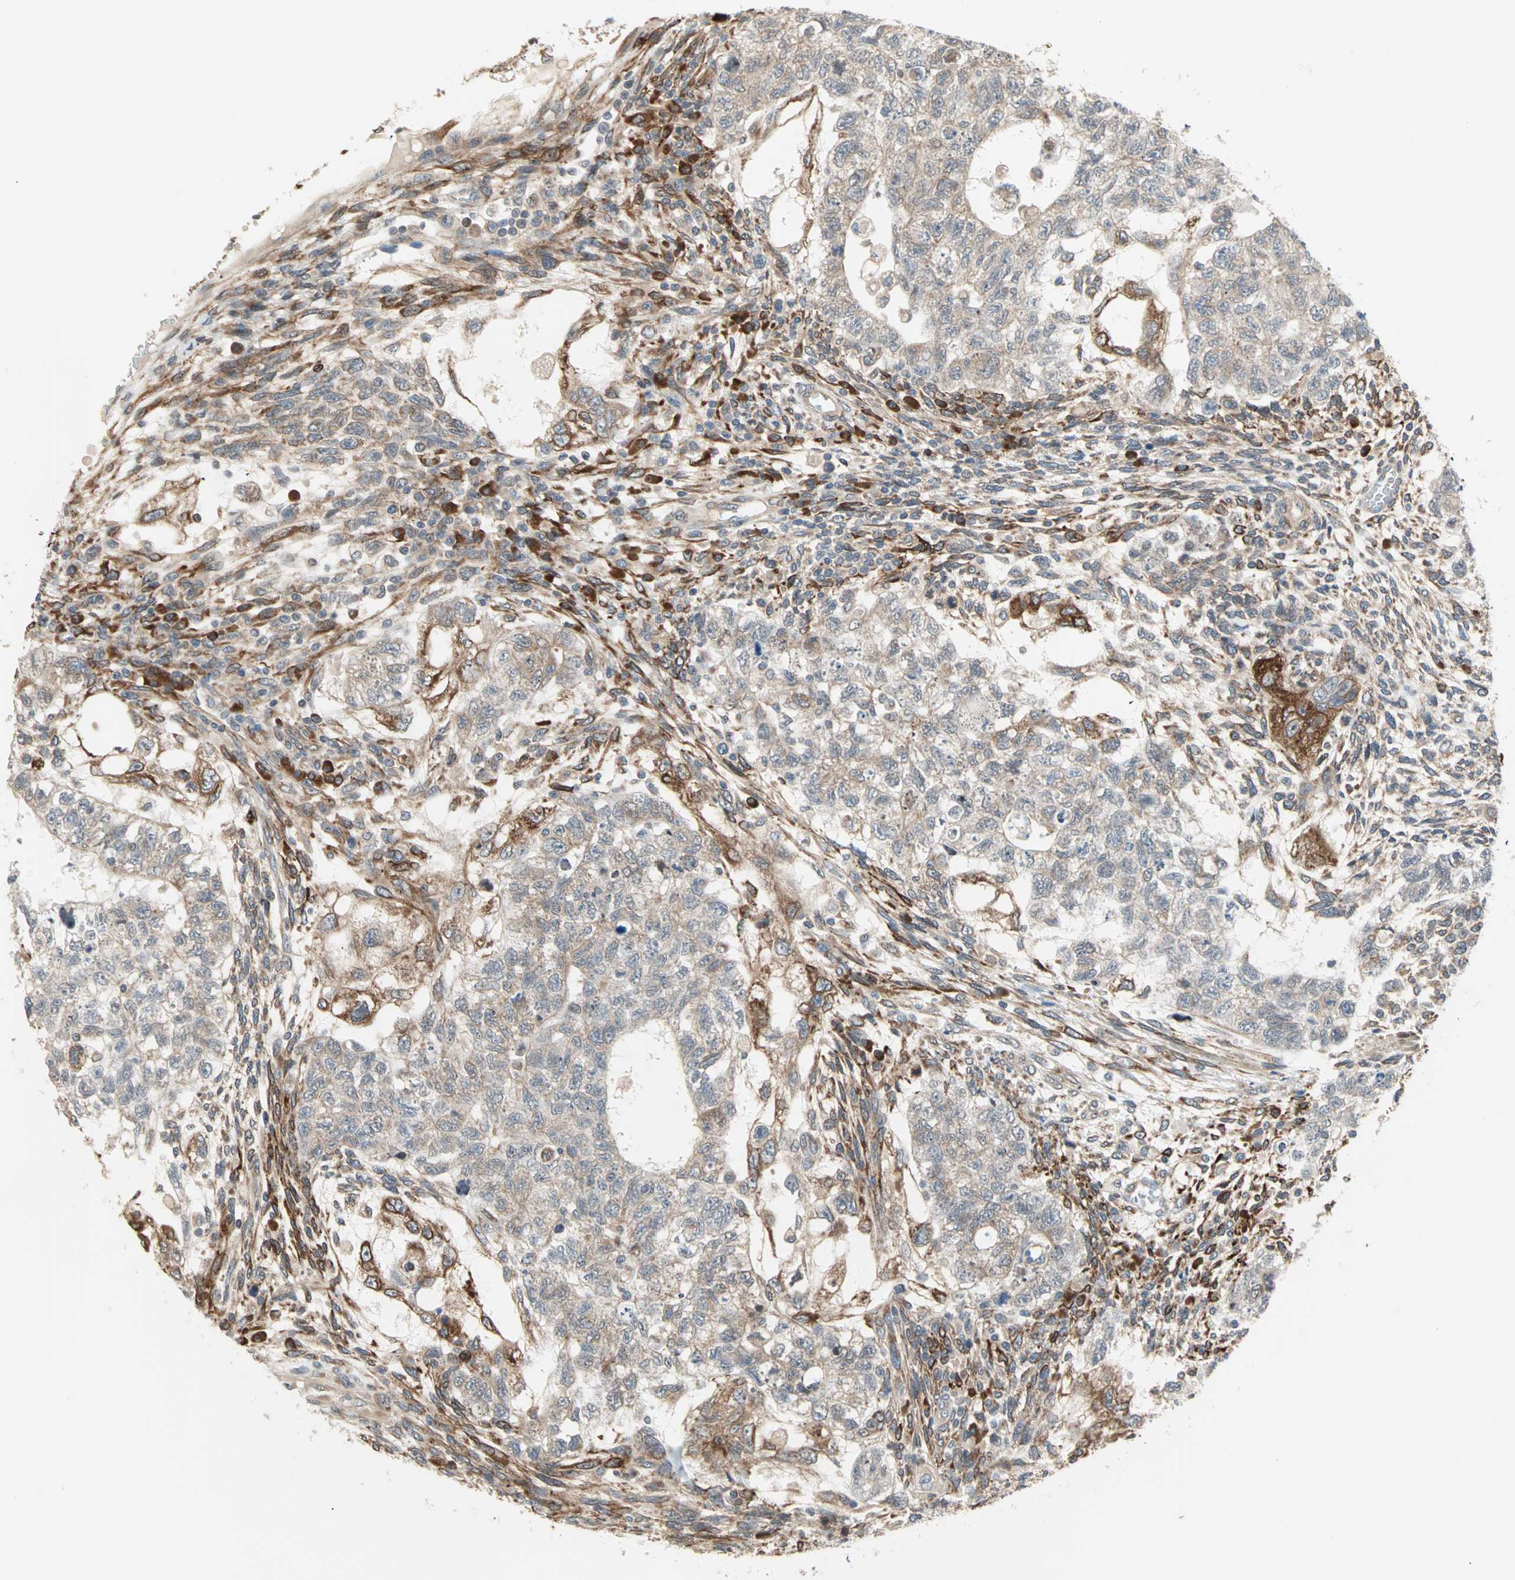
{"staining": {"intensity": "moderate", "quantity": "25%-75%", "location": "cytoplasmic/membranous"}, "tissue": "testis cancer", "cell_type": "Tumor cells", "image_type": "cancer", "snomed": [{"axis": "morphology", "description": "Normal tissue, NOS"}, {"axis": "morphology", "description": "Carcinoma, Embryonal, NOS"}, {"axis": "topography", "description": "Testis"}], "caption": "The immunohistochemical stain highlights moderate cytoplasmic/membranous positivity in tumor cells of embryonal carcinoma (testis) tissue.", "gene": "SAR1A", "patient": {"sex": "male", "age": 36}}